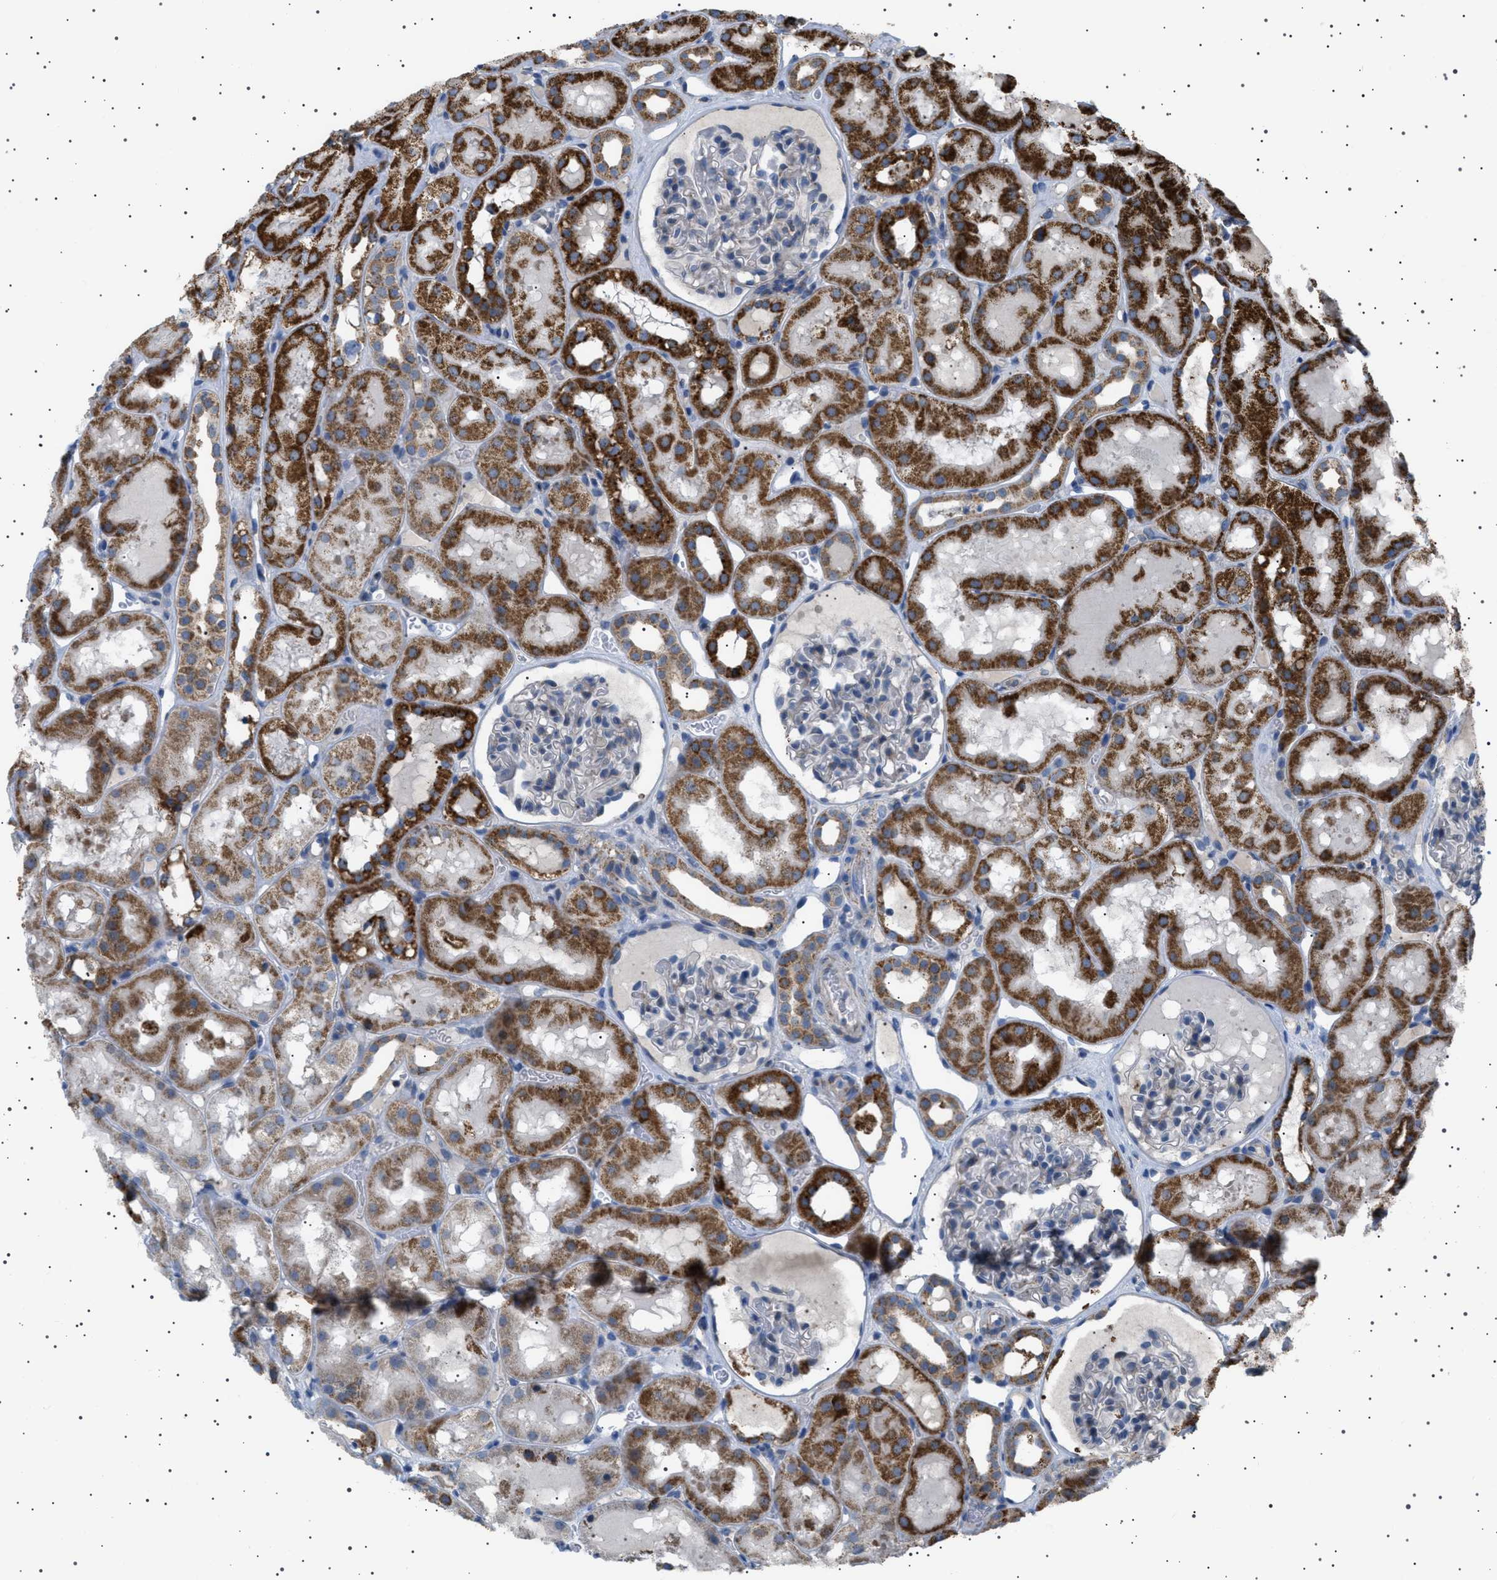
{"staining": {"intensity": "negative", "quantity": "none", "location": "none"}, "tissue": "kidney", "cell_type": "Cells in glomeruli", "image_type": "normal", "snomed": [{"axis": "morphology", "description": "Normal tissue, NOS"}, {"axis": "topography", "description": "Kidney"}, {"axis": "topography", "description": "Urinary bladder"}], "caption": "A micrograph of human kidney is negative for staining in cells in glomeruli. (DAB immunohistochemistry visualized using brightfield microscopy, high magnification).", "gene": "UBXN8", "patient": {"sex": "male", "age": 16}}